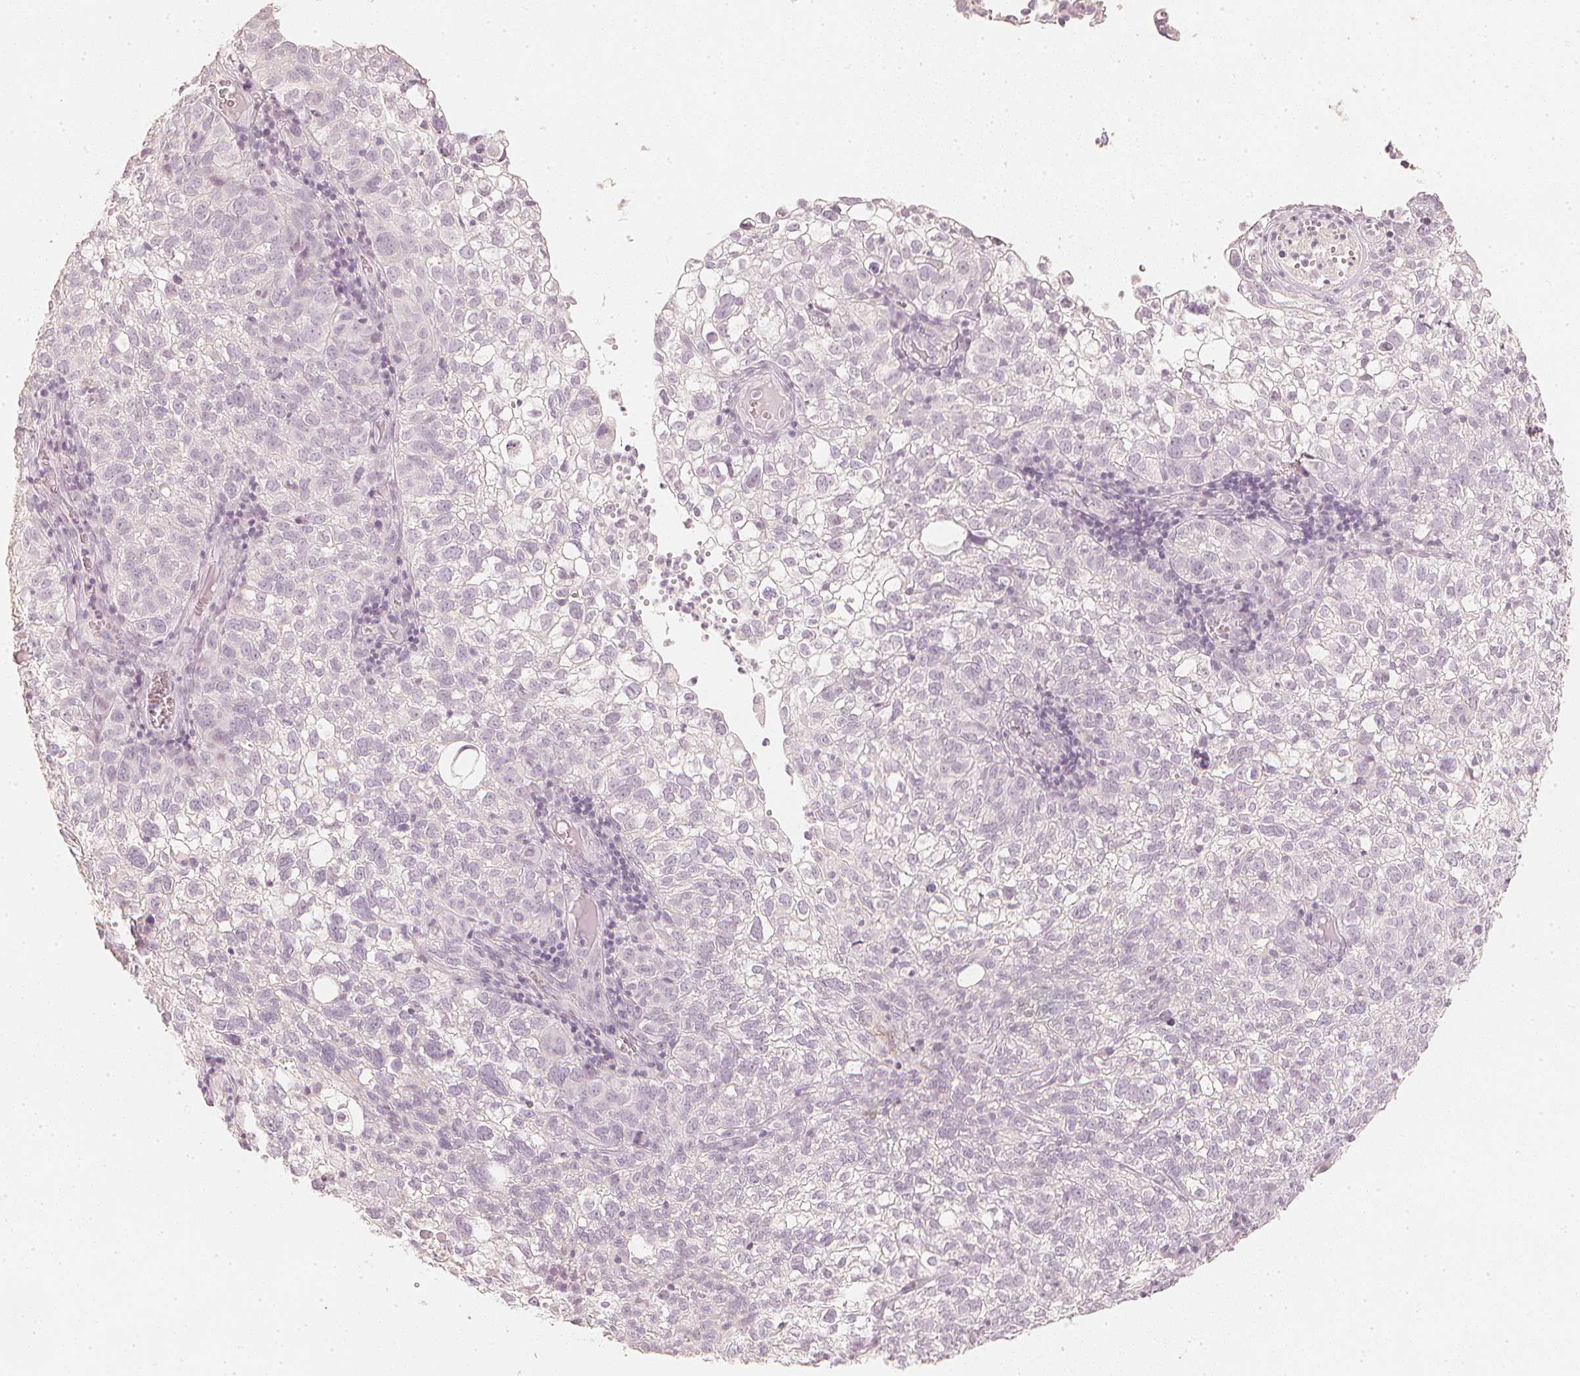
{"staining": {"intensity": "negative", "quantity": "none", "location": "none"}, "tissue": "cervical cancer", "cell_type": "Tumor cells", "image_type": "cancer", "snomed": [{"axis": "morphology", "description": "Squamous cell carcinoma, NOS"}, {"axis": "topography", "description": "Cervix"}], "caption": "Immunohistochemistry (IHC) of human squamous cell carcinoma (cervical) demonstrates no positivity in tumor cells. (DAB (3,3'-diaminobenzidine) immunohistochemistry, high magnification).", "gene": "CALB1", "patient": {"sex": "female", "age": 55}}